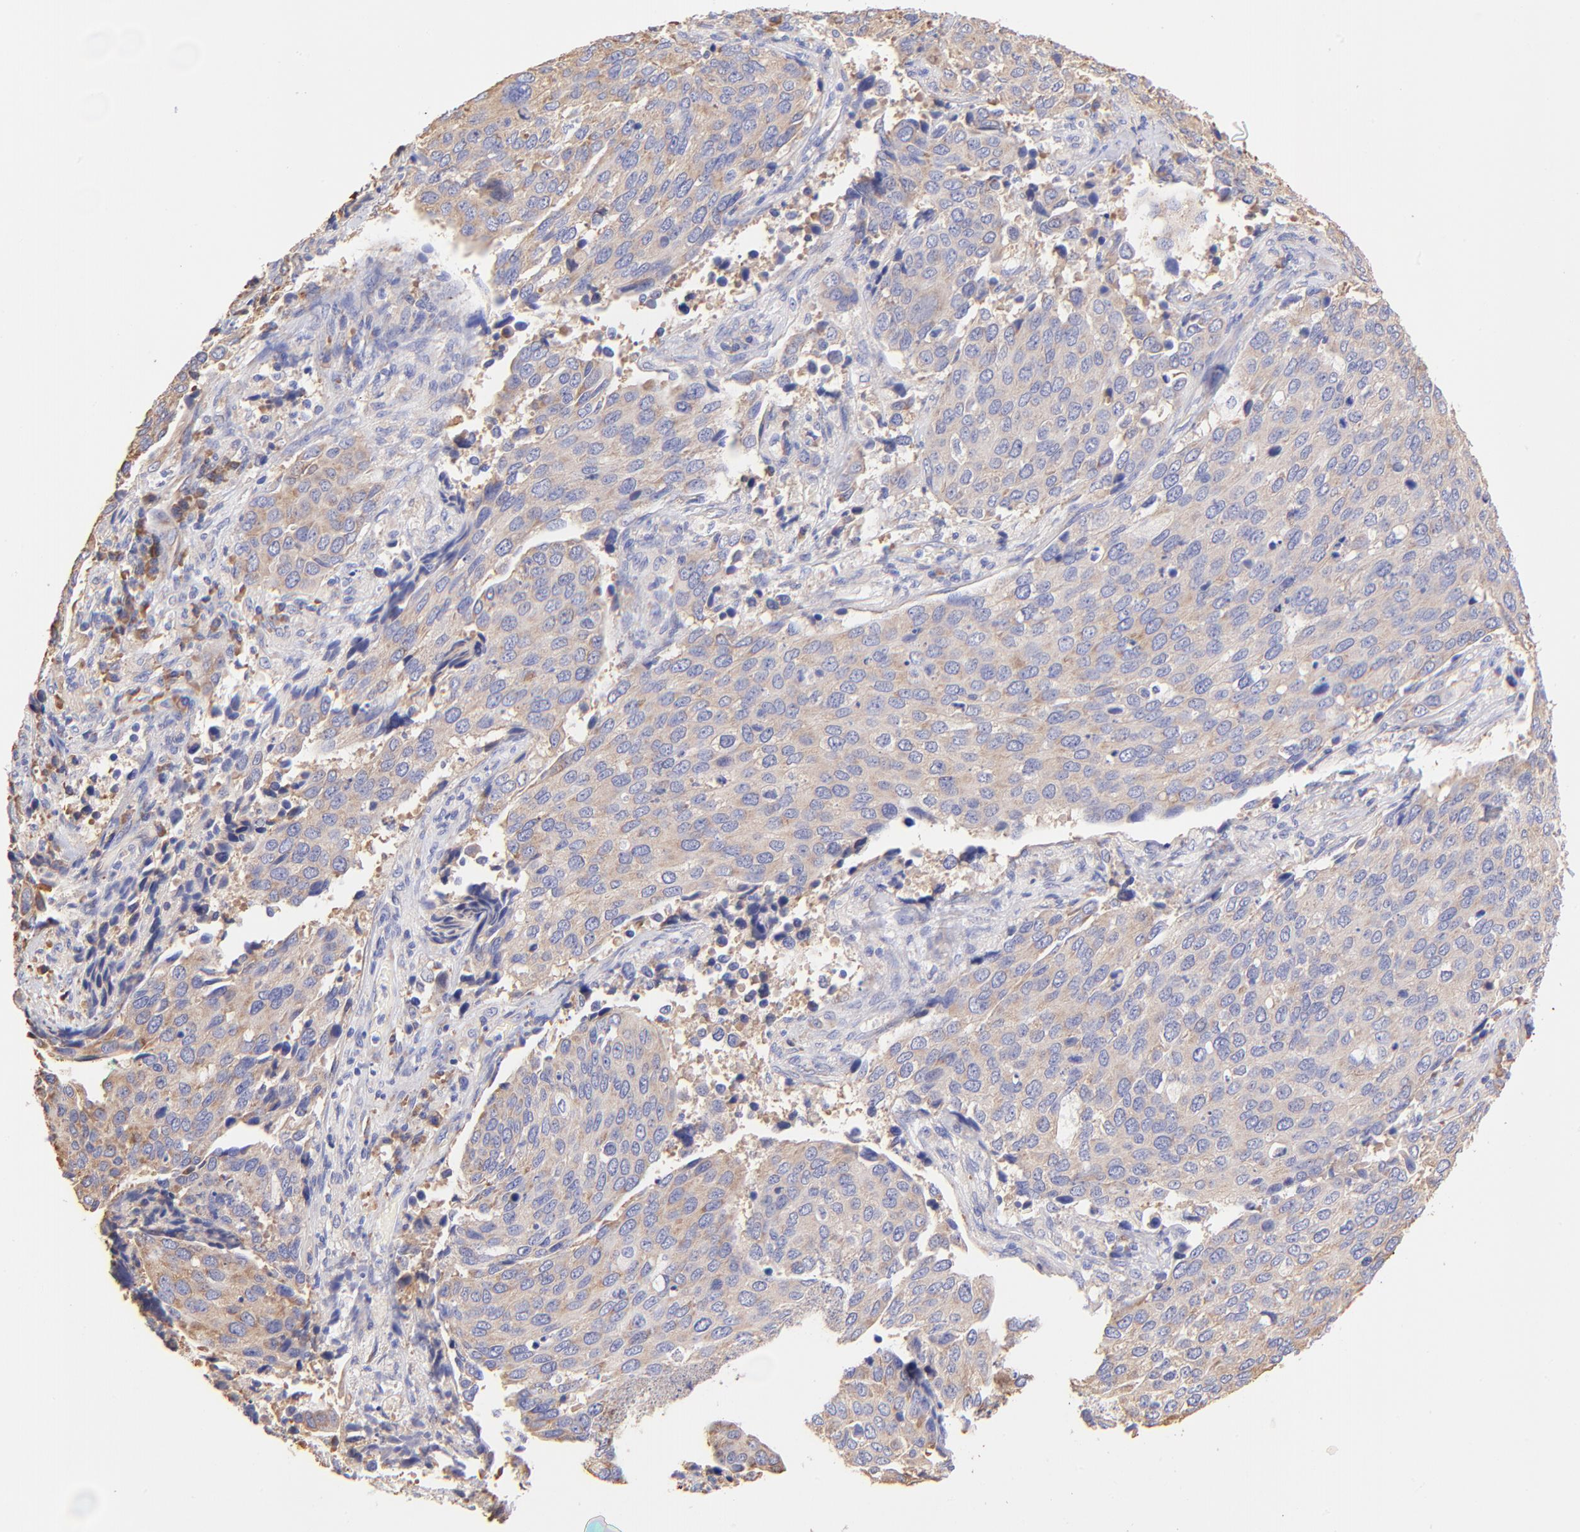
{"staining": {"intensity": "moderate", "quantity": "25%-75%", "location": "cytoplasmic/membranous"}, "tissue": "cervical cancer", "cell_type": "Tumor cells", "image_type": "cancer", "snomed": [{"axis": "morphology", "description": "Squamous cell carcinoma, NOS"}, {"axis": "topography", "description": "Cervix"}], "caption": "High-magnification brightfield microscopy of cervical squamous cell carcinoma stained with DAB (3,3'-diaminobenzidine) (brown) and counterstained with hematoxylin (blue). tumor cells exhibit moderate cytoplasmic/membranous staining is identified in about25%-75% of cells.", "gene": "RPL30", "patient": {"sex": "female", "age": 54}}